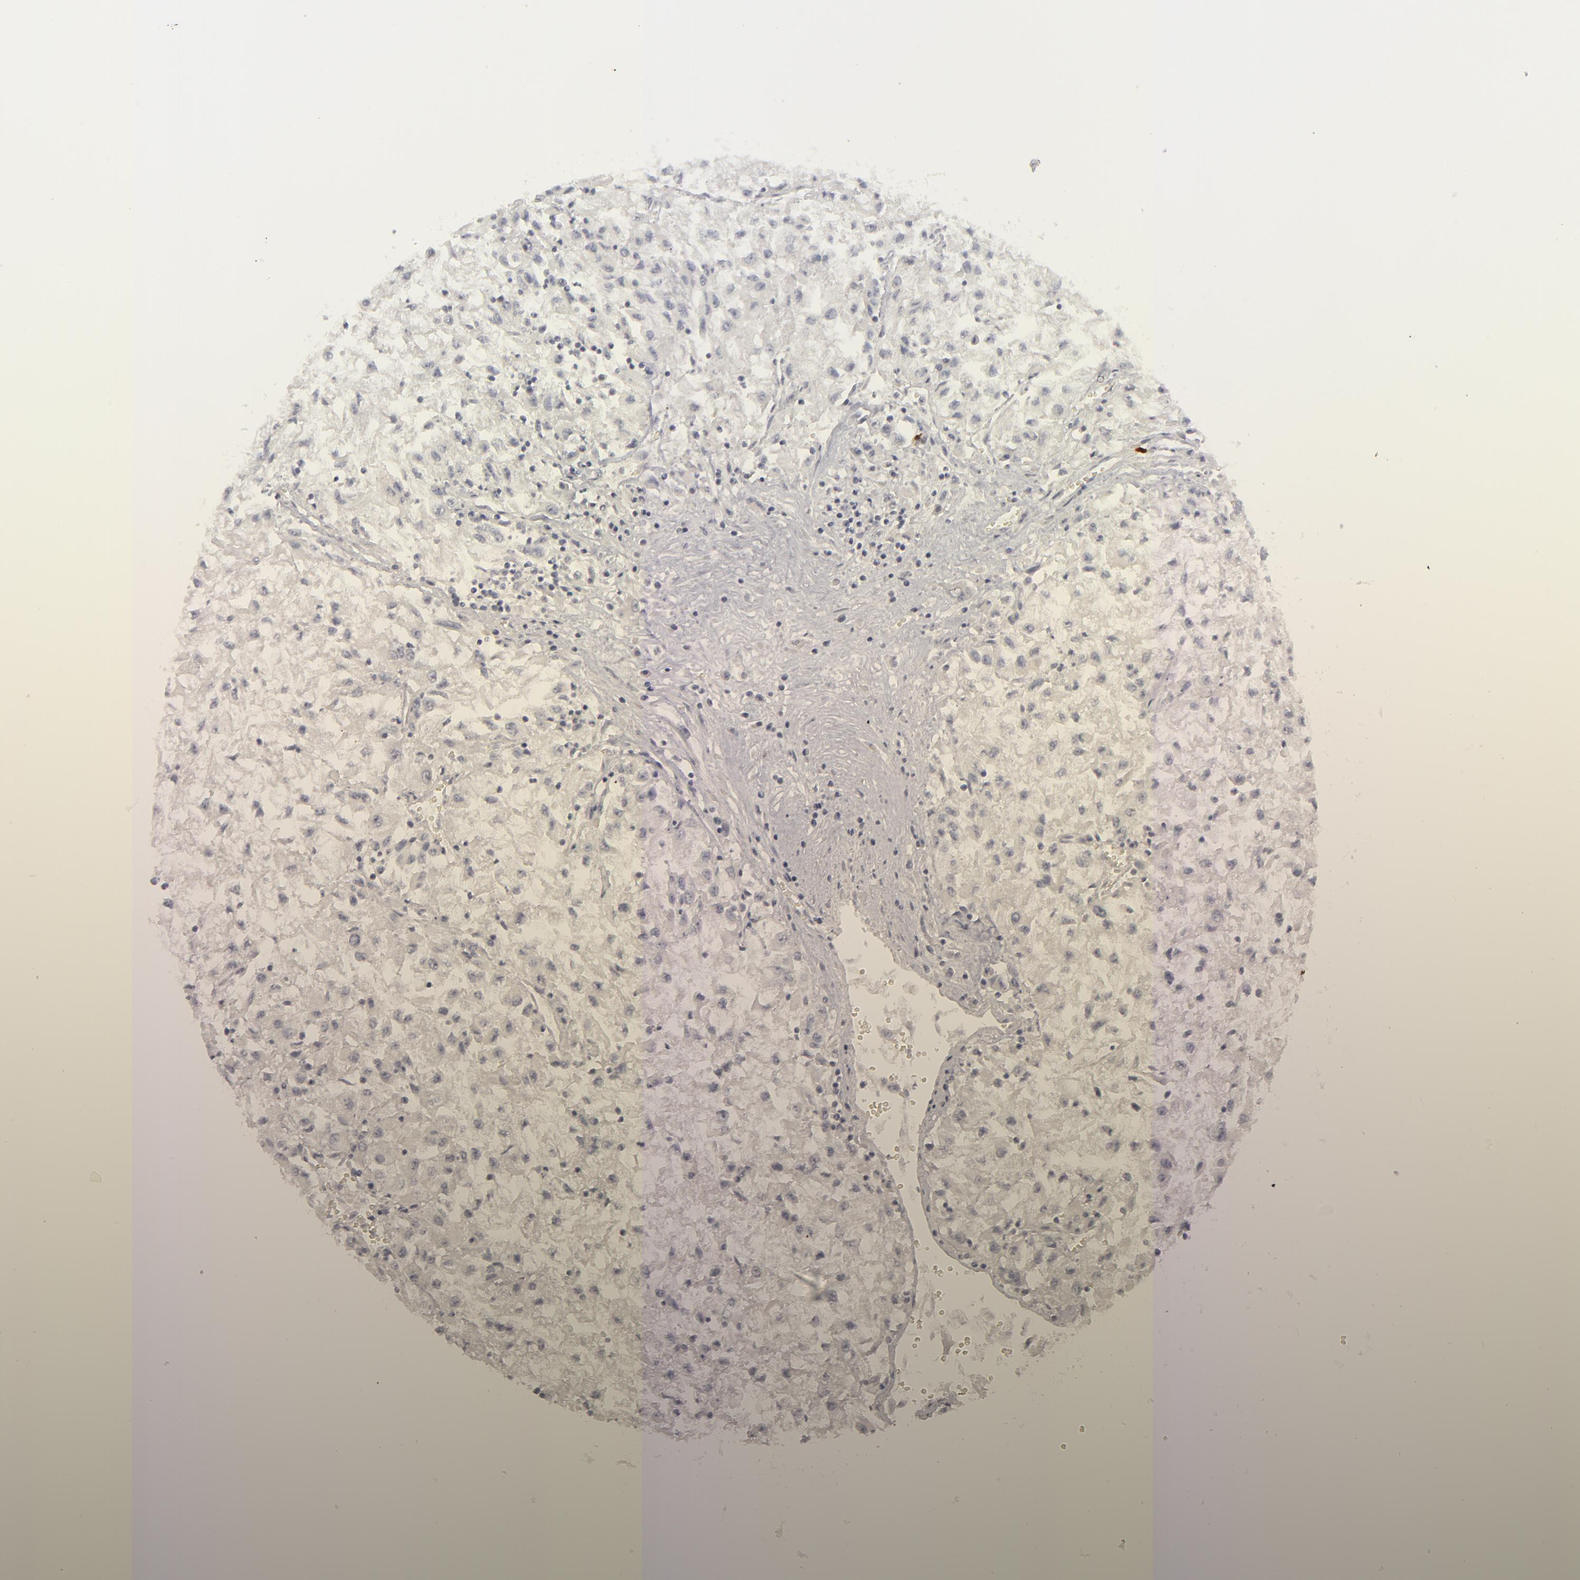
{"staining": {"intensity": "negative", "quantity": "none", "location": "none"}, "tissue": "renal cancer", "cell_type": "Tumor cells", "image_type": "cancer", "snomed": [{"axis": "morphology", "description": "Adenocarcinoma, NOS"}, {"axis": "topography", "description": "Kidney"}], "caption": "Tumor cells are negative for brown protein staining in adenocarcinoma (renal).", "gene": "KIAA1210", "patient": {"sex": "male", "age": 59}}